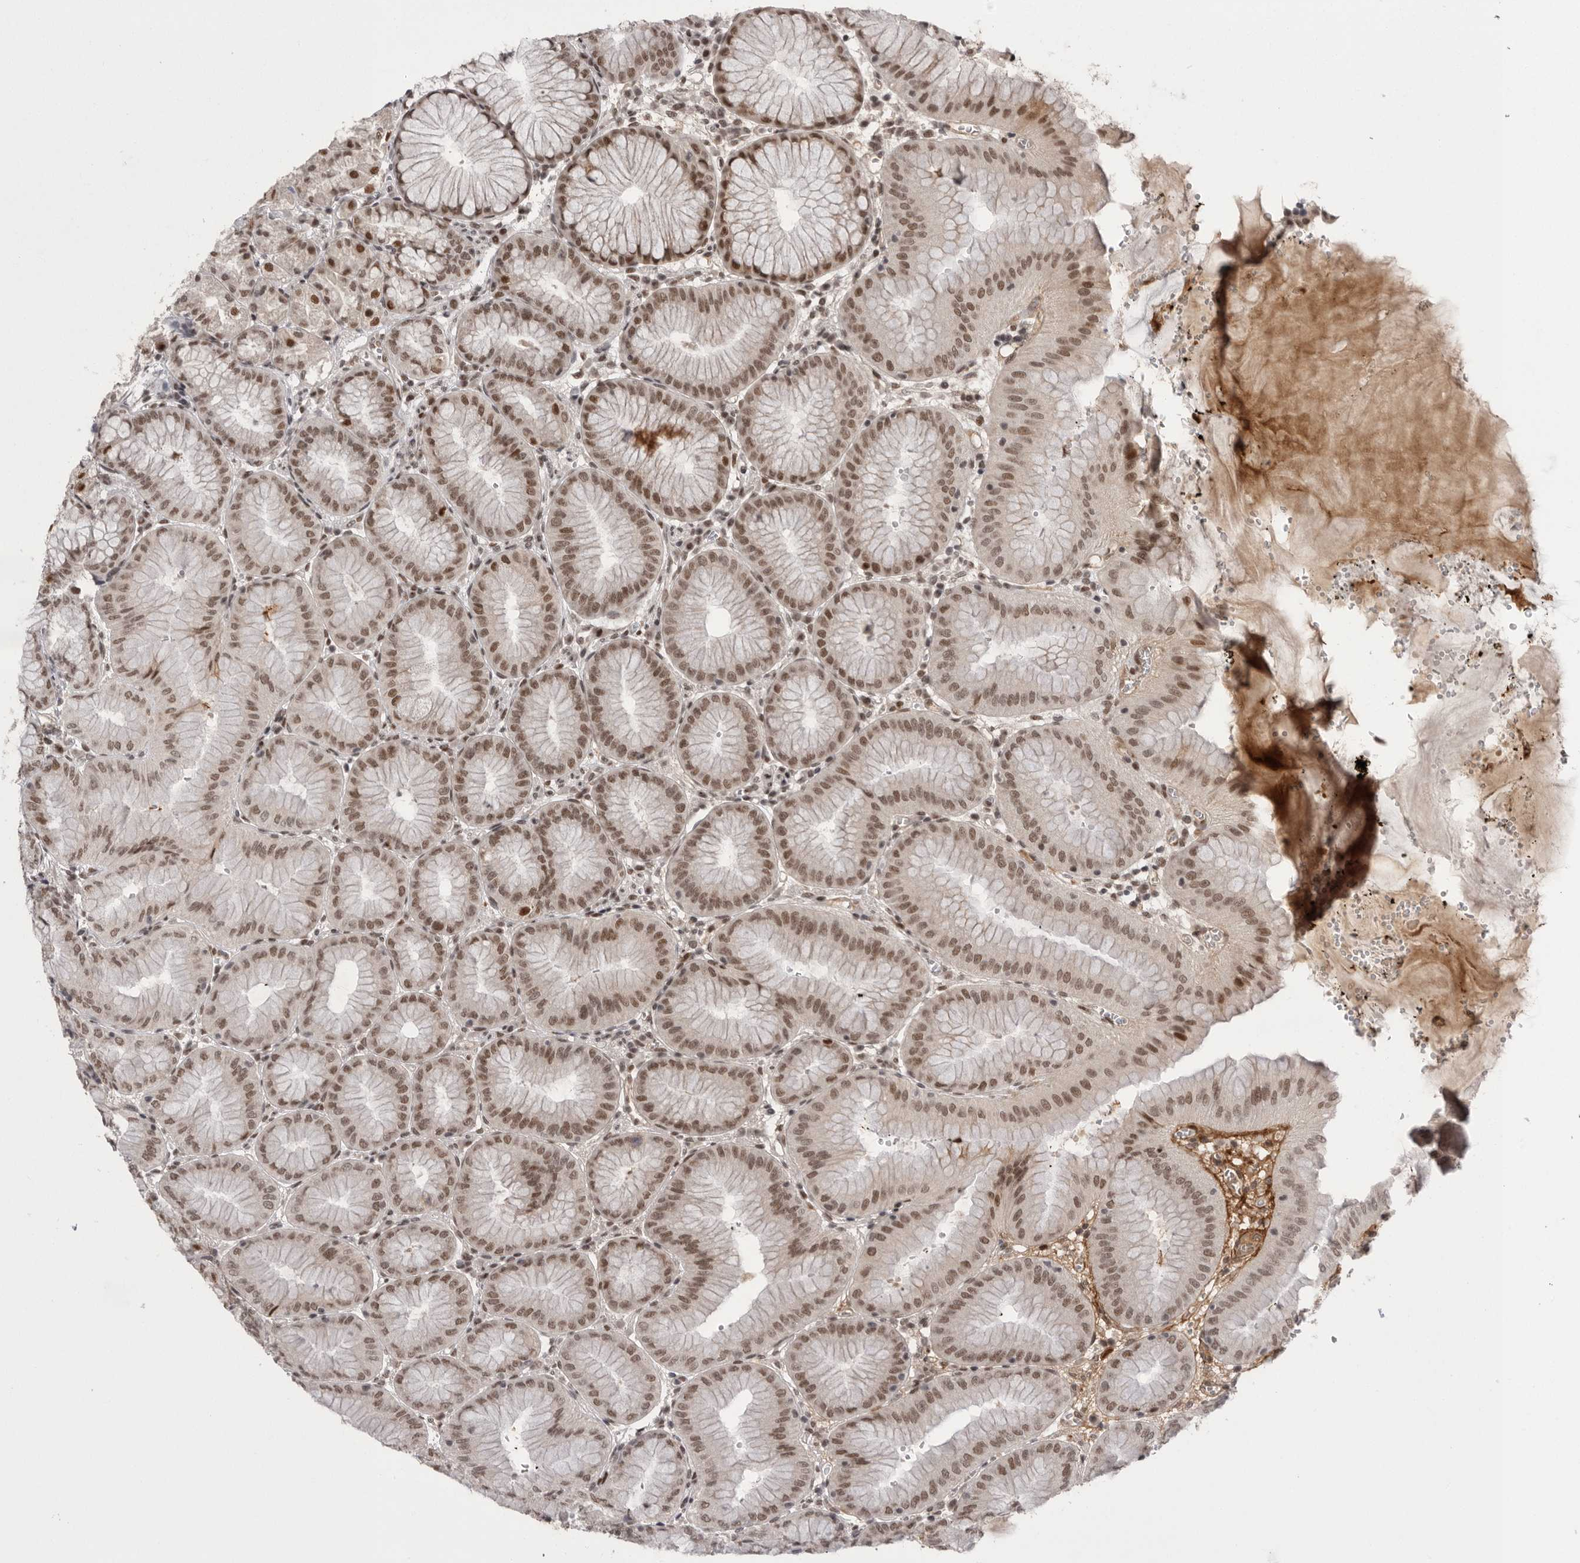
{"staining": {"intensity": "moderate", "quantity": ">75%", "location": "nuclear"}, "tissue": "stomach", "cell_type": "Glandular cells", "image_type": "normal", "snomed": [{"axis": "morphology", "description": "Normal tissue, NOS"}, {"axis": "topography", "description": "Stomach, lower"}], "caption": "A high-resolution histopathology image shows immunohistochemistry staining of normal stomach, which demonstrates moderate nuclear positivity in about >75% of glandular cells.", "gene": "POU5F1", "patient": {"sex": "male", "age": 71}}